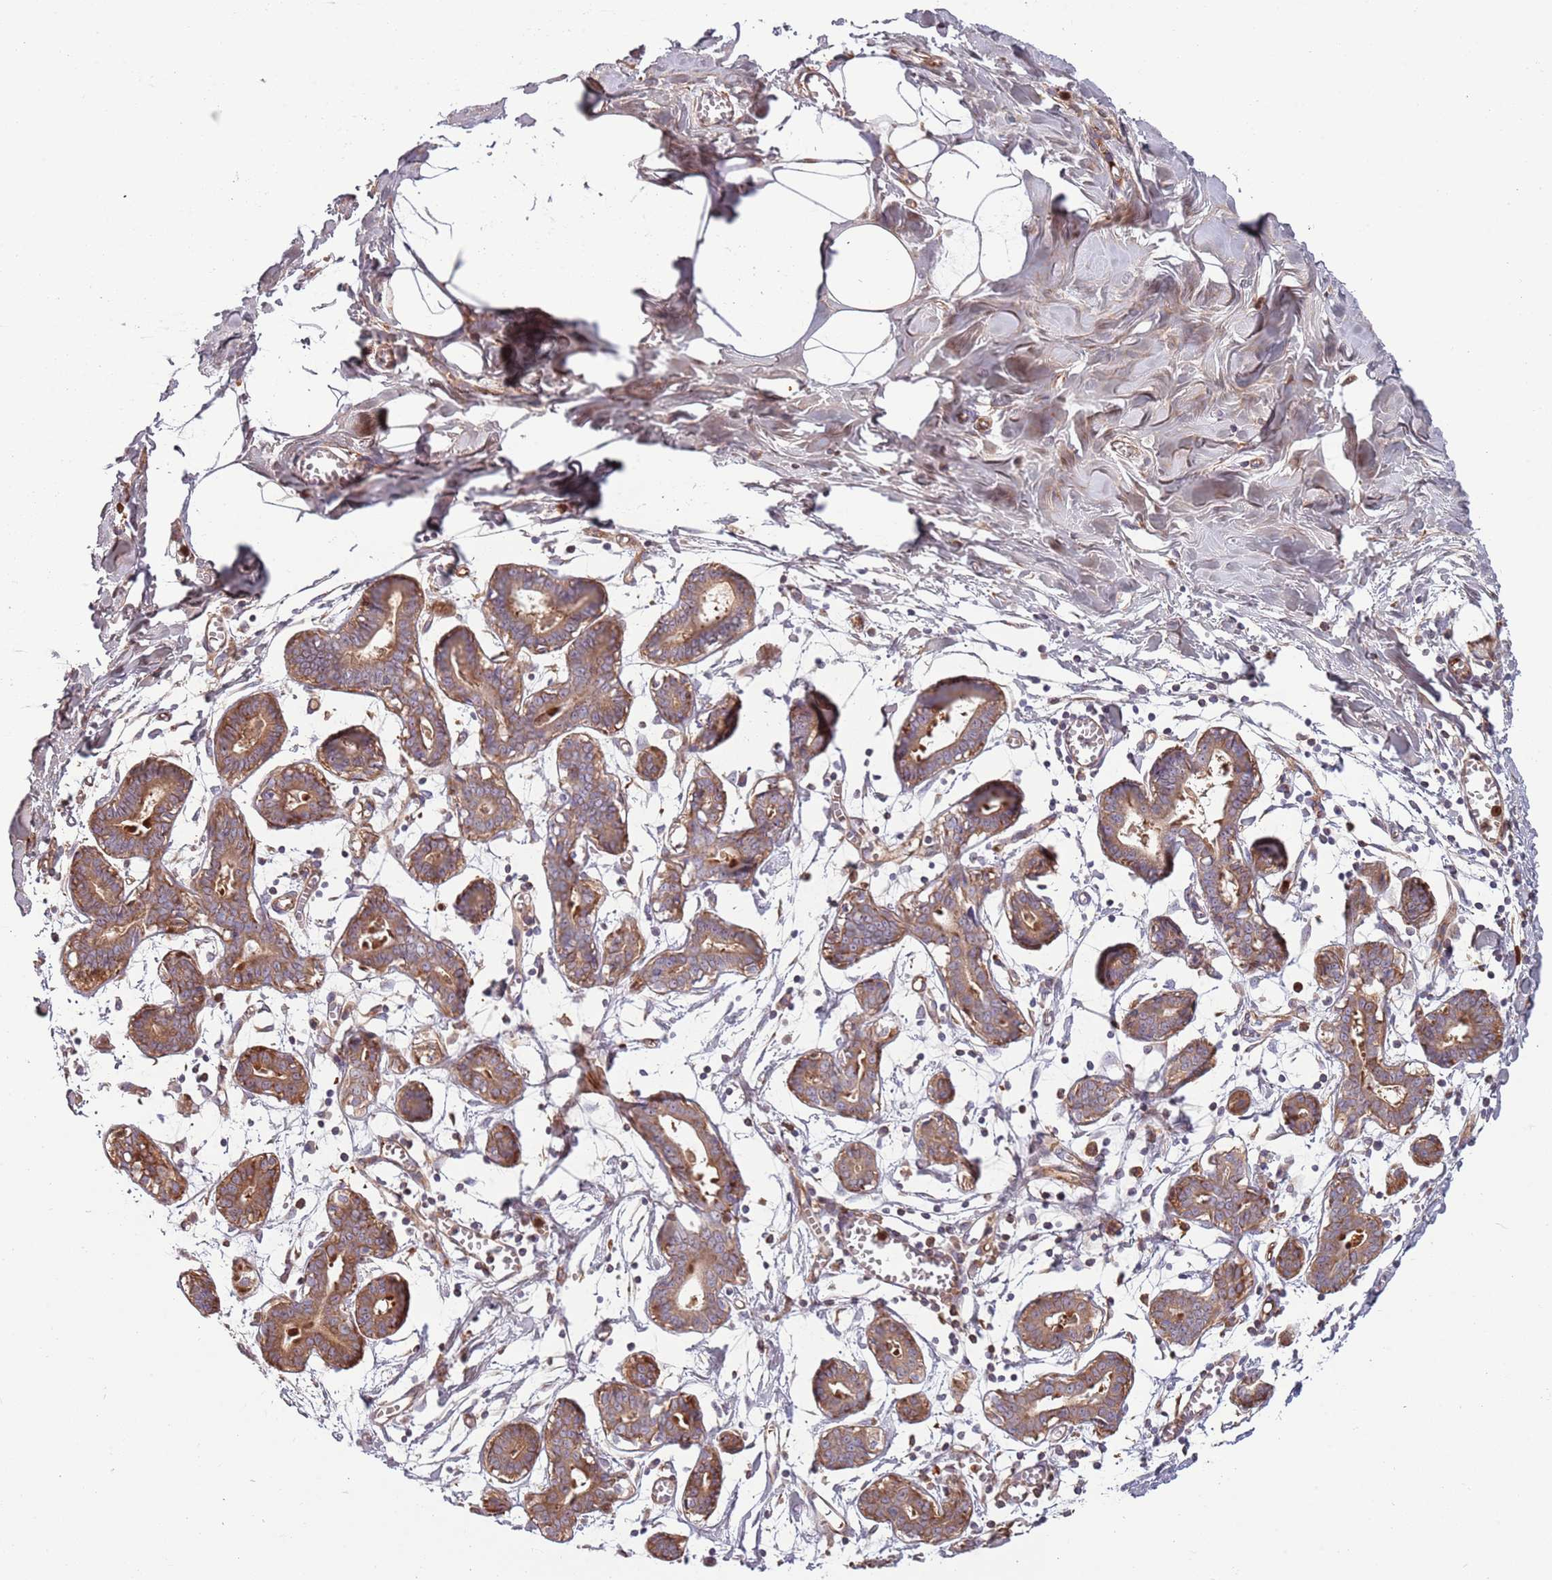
{"staining": {"intensity": "weak", "quantity": ">75%", "location": "cytoplasmic/membranous"}, "tissue": "breast", "cell_type": "Adipocytes", "image_type": "normal", "snomed": [{"axis": "morphology", "description": "Normal tissue, NOS"}, {"axis": "topography", "description": "Breast"}], "caption": "High-magnification brightfield microscopy of normal breast stained with DAB (3,3'-diaminobenzidine) (brown) and counterstained with hematoxylin (blue). adipocytes exhibit weak cytoplasmic/membranous positivity is present in approximately>75% of cells.", "gene": "NADK", "patient": {"sex": "female", "age": 27}}